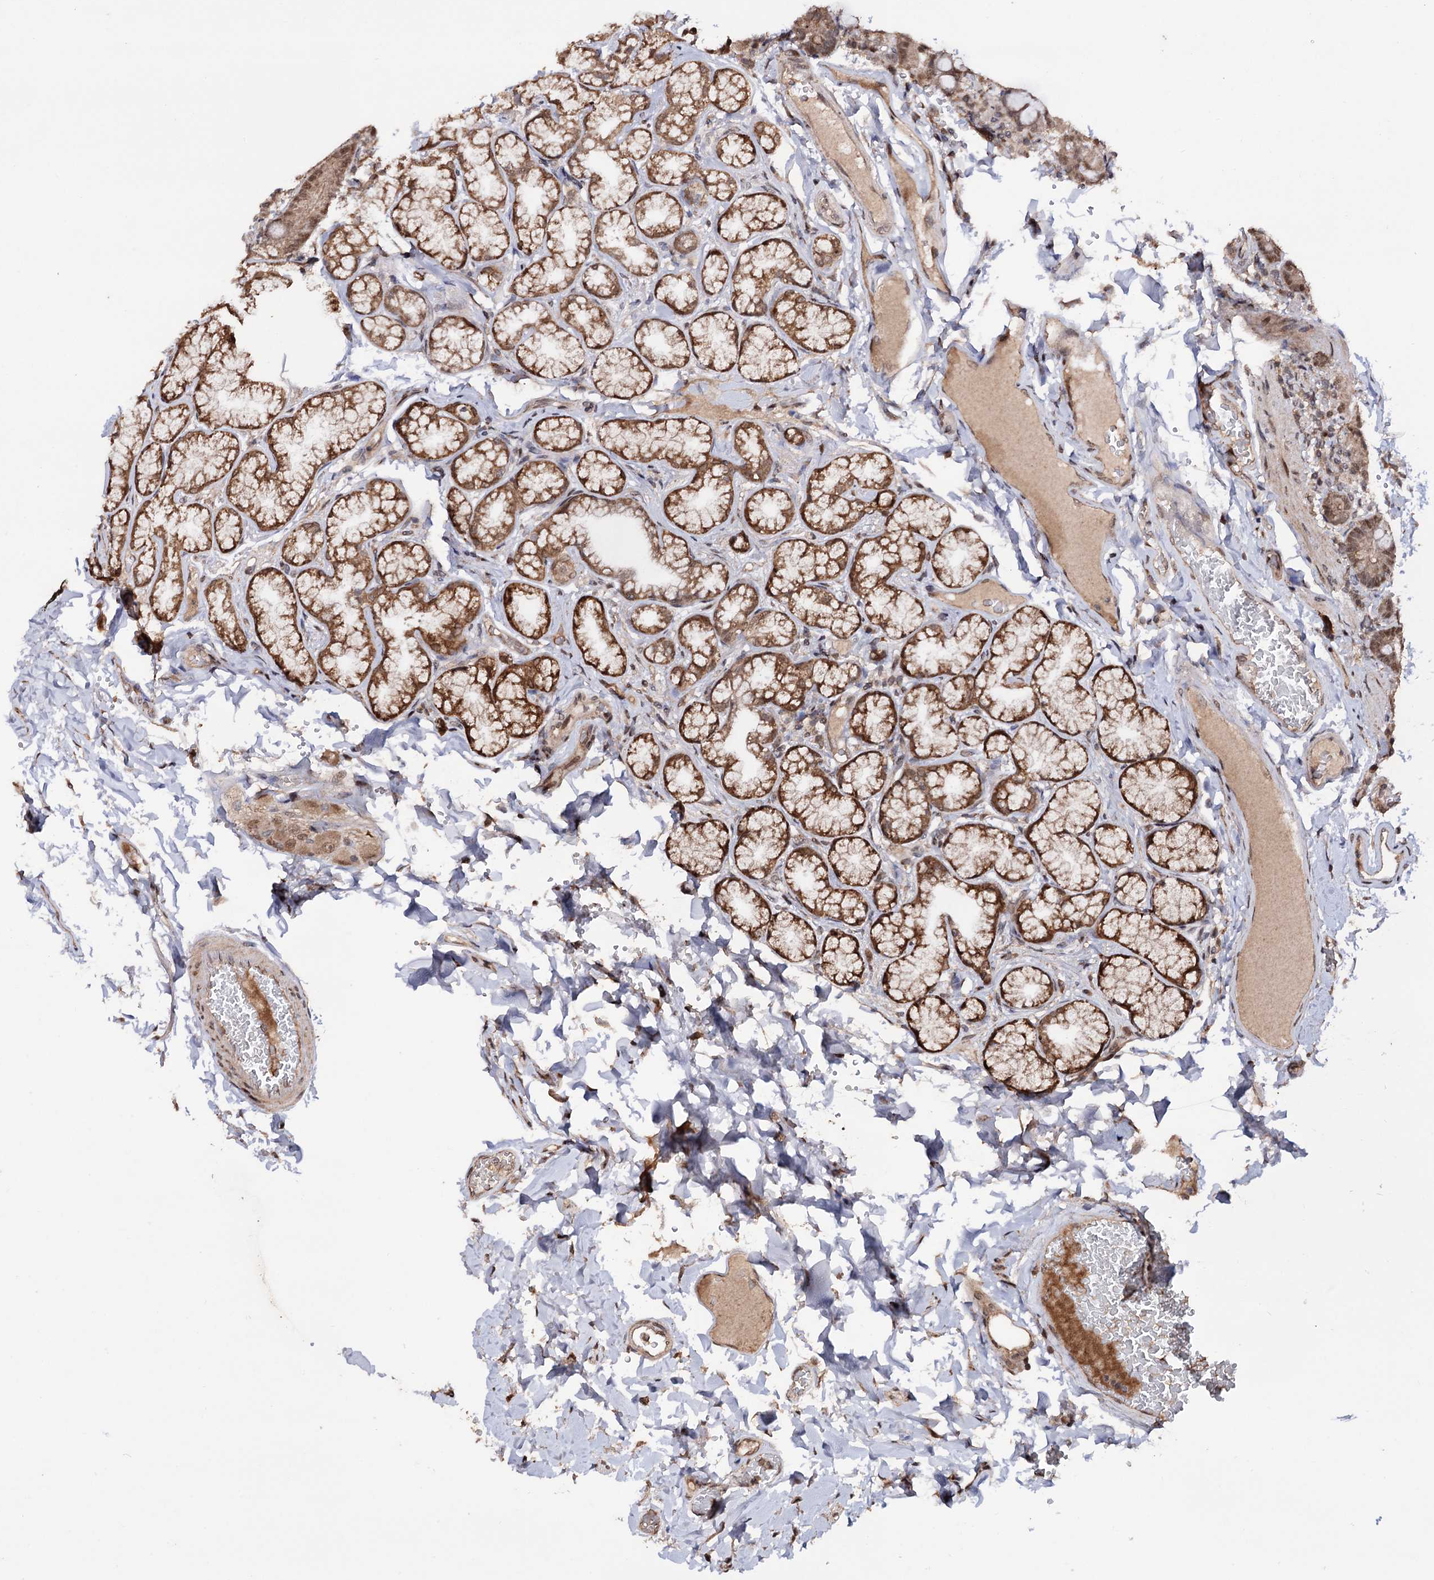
{"staining": {"intensity": "moderate", "quantity": ">75%", "location": "cytoplasmic/membranous,nuclear"}, "tissue": "duodenum", "cell_type": "Glandular cells", "image_type": "normal", "snomed": [{"axis": "morphology", "description": "Normal tissue, NOS"}, {"axis": "topography", "description": "Duodenum"}], "caption": "Protein staining shows moderate cytoplasmic/membranous,nuclear staining in approximately >75% of glandular cells in unremarkable duodenum.", "gene": "KLF5", "patient": {"sex": "female", "age": 62}}